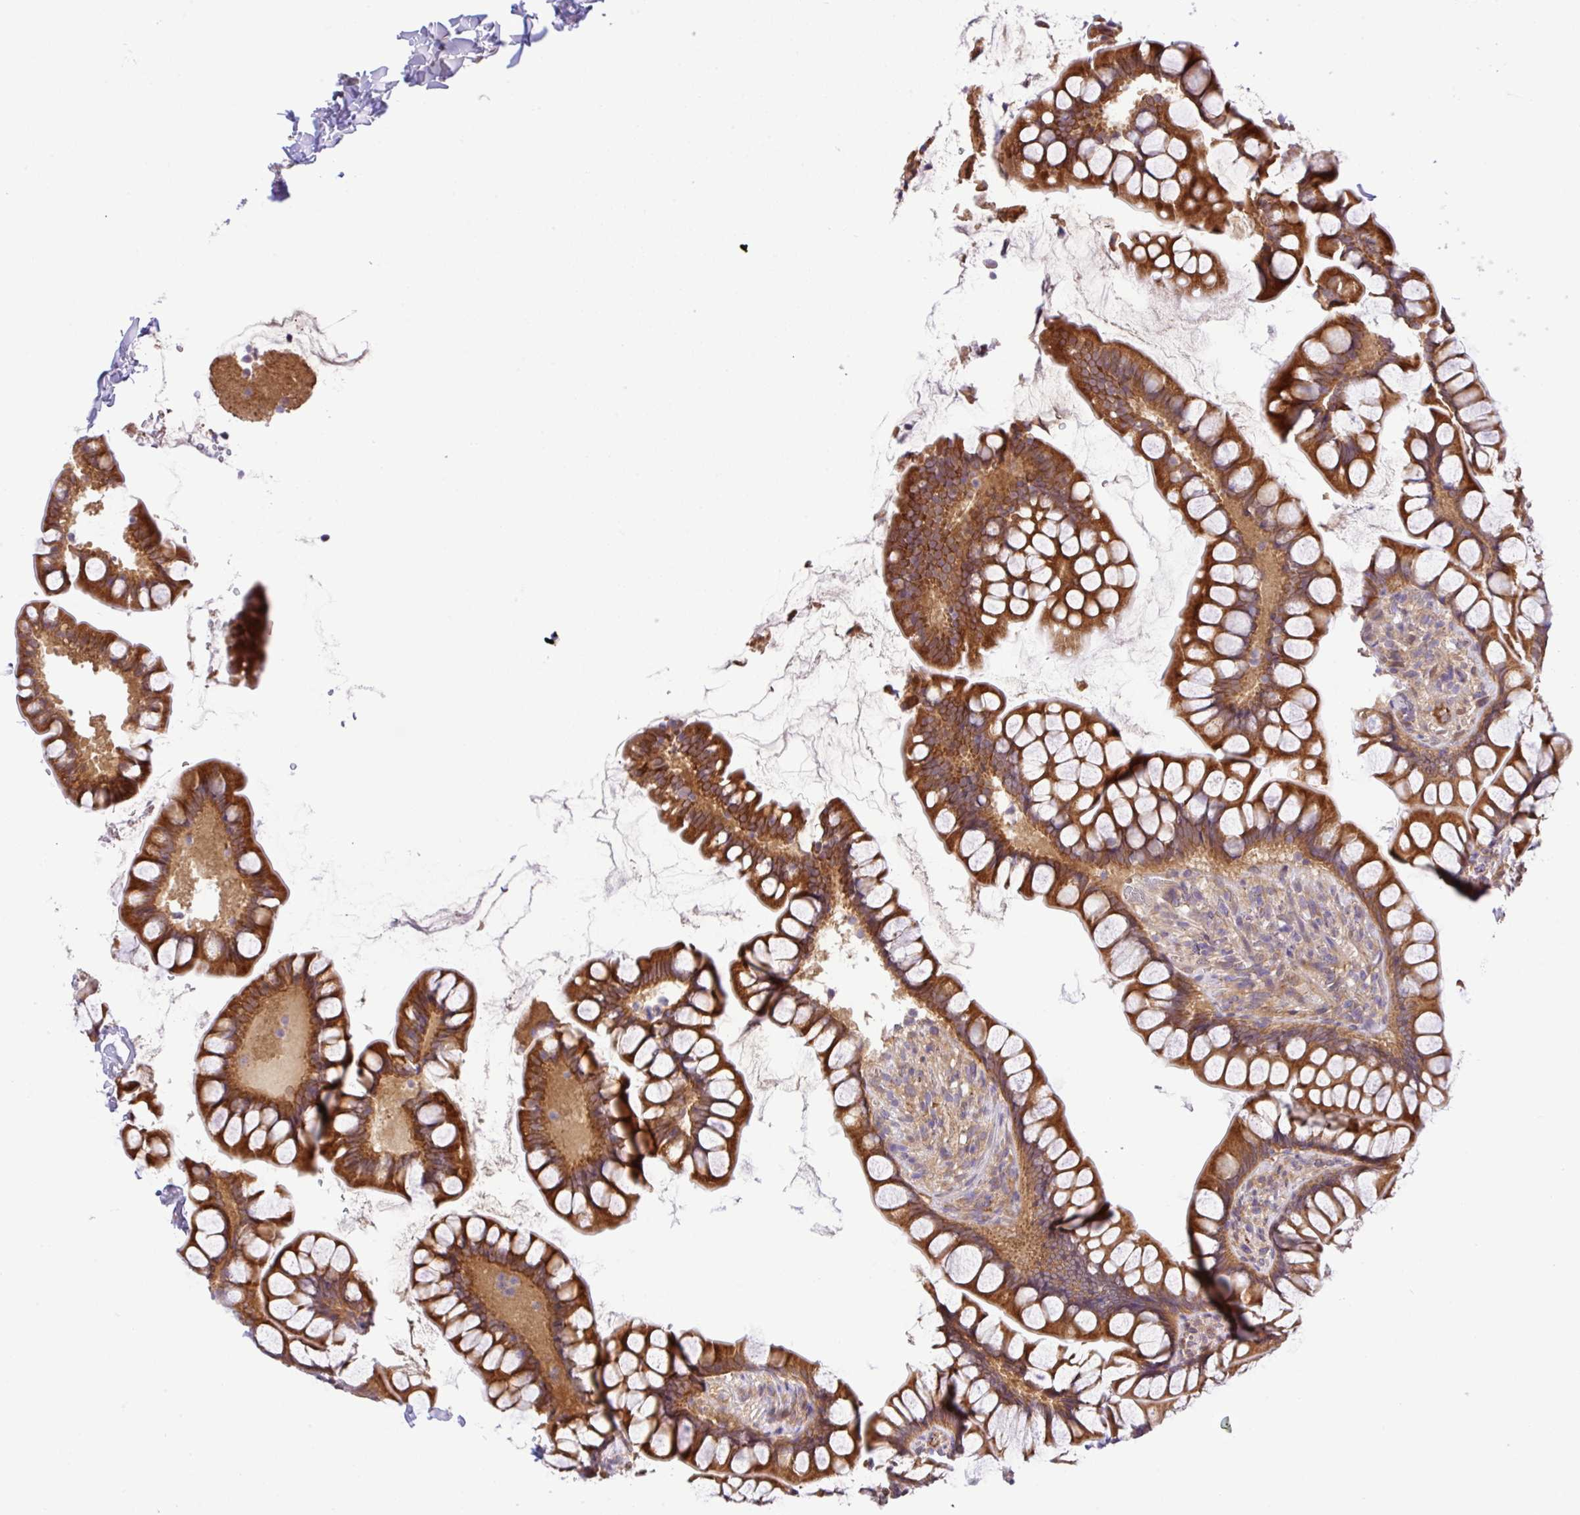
{"staining": {"intensity": "strong", "quantity": ">75%", "location": "cytoplasmic/membranous"}, "tissue": "small intestine", "cell_type": "Glandular cells", "image_type": "normal", "snomed": [{"axis": "morphology", "description": "Normal tissue, NOS"}, {"axis": "topography", "description": "Small intestine"}], "caption": "Small intestine stained with DAB immunohistochemistry (IHC) displays high levels of strong cytoplasmic/membranous positivity in approximately >75% of glandular cells.", "gene": "UBE4A", "patient": {"sex": "male", "age": 70}}